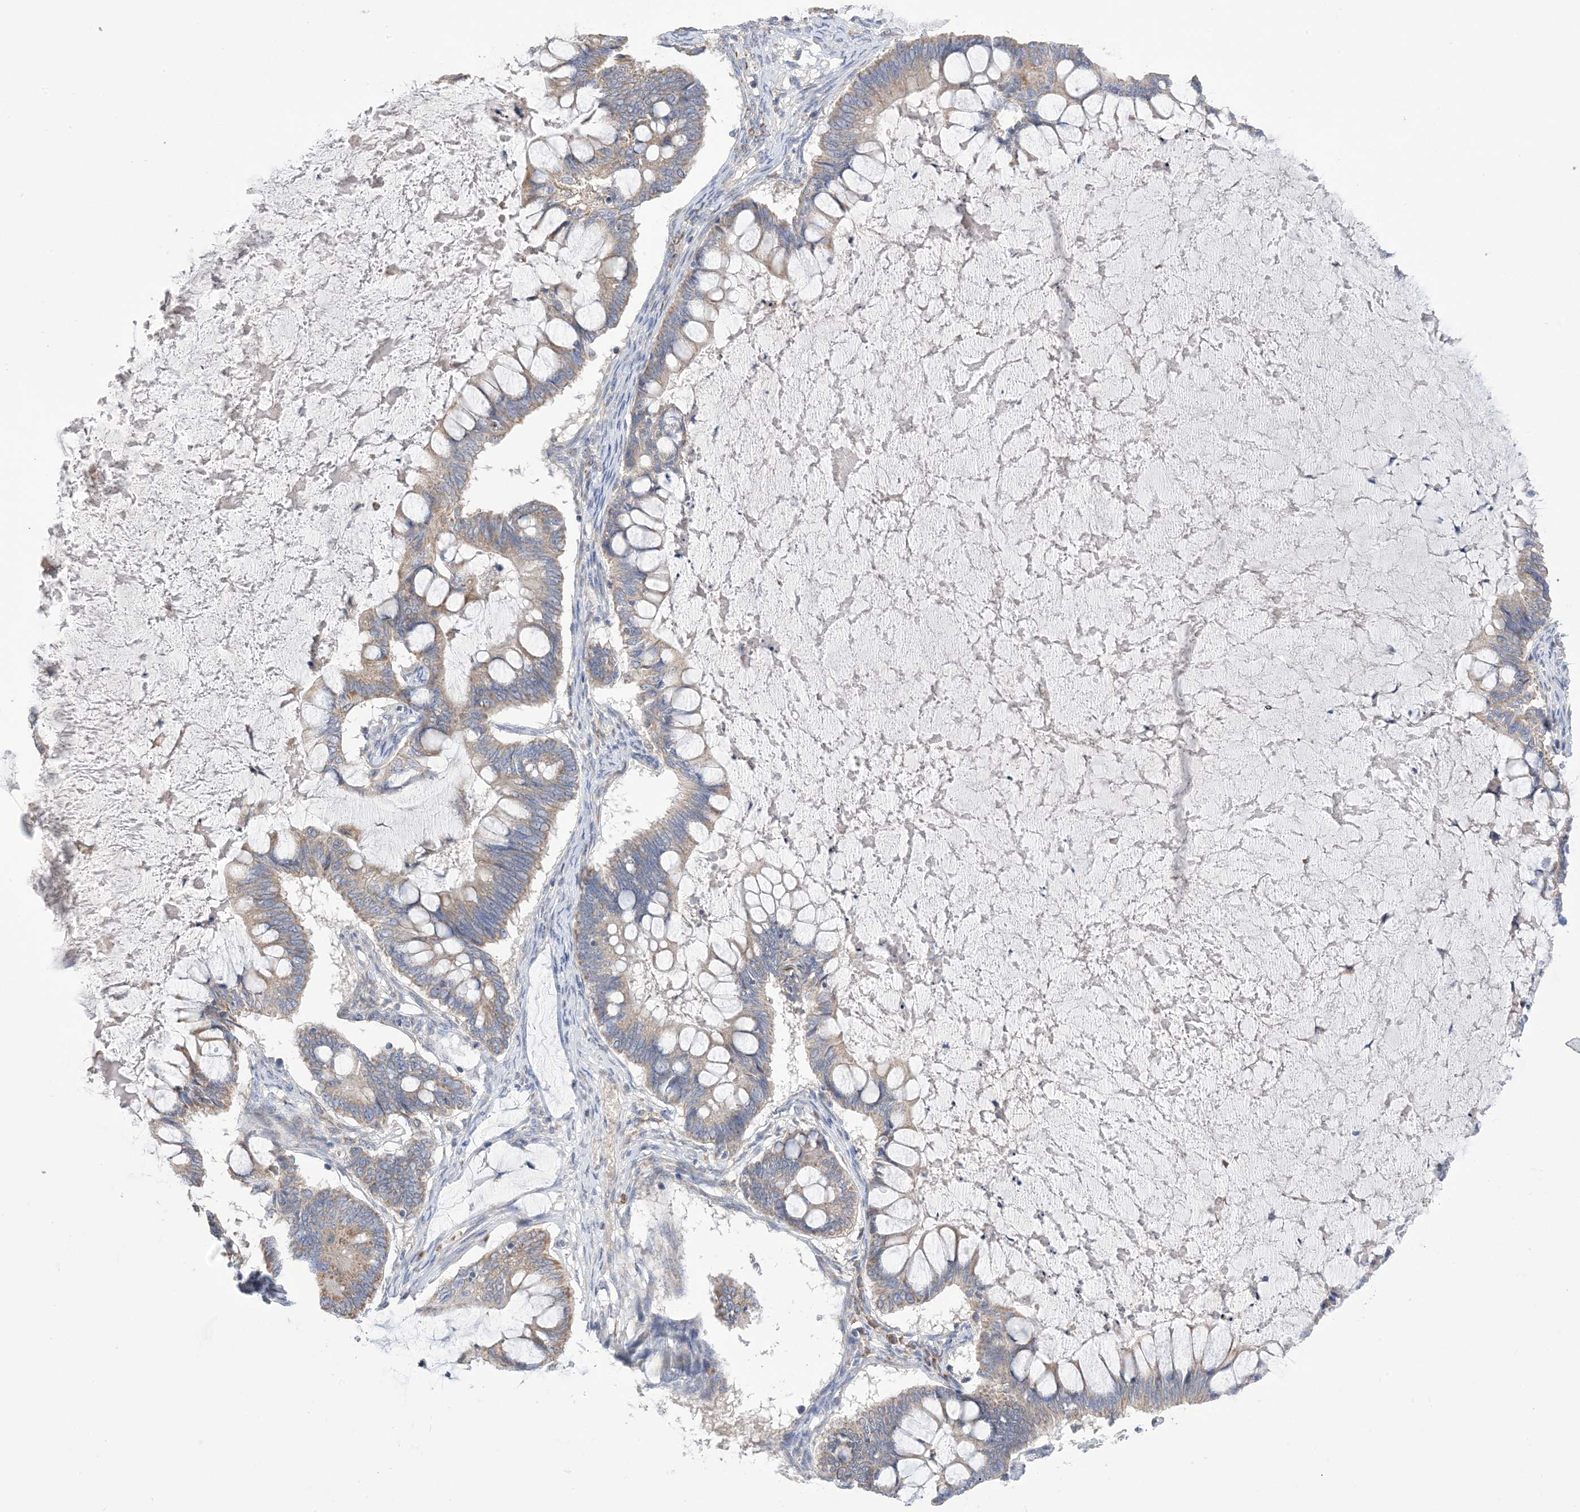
{"staining": {"intensity": "weak", "quantity": "25%-75%", "location": "cytoplasmic/membranous"}, "tissue": "ovarian cancer", "cell_type": "Tumor cells", "image_type": "cancer", "snomed": [{"axis": "morphology", "description": "Cystadenocarcinoma, mucinous, NOS"}, {"axis": "topography", "description": "Ovary"}], "caption": "Immunohistochemical staining of ovarian cancer (mucinous cystadenocarcinoma) shows low levels of weak cytoplasmic/membranous expression in about 25%-75% of tumor cells.", "gene": "CLEC16A", "patient": {"sex": "female", "age": 61}}